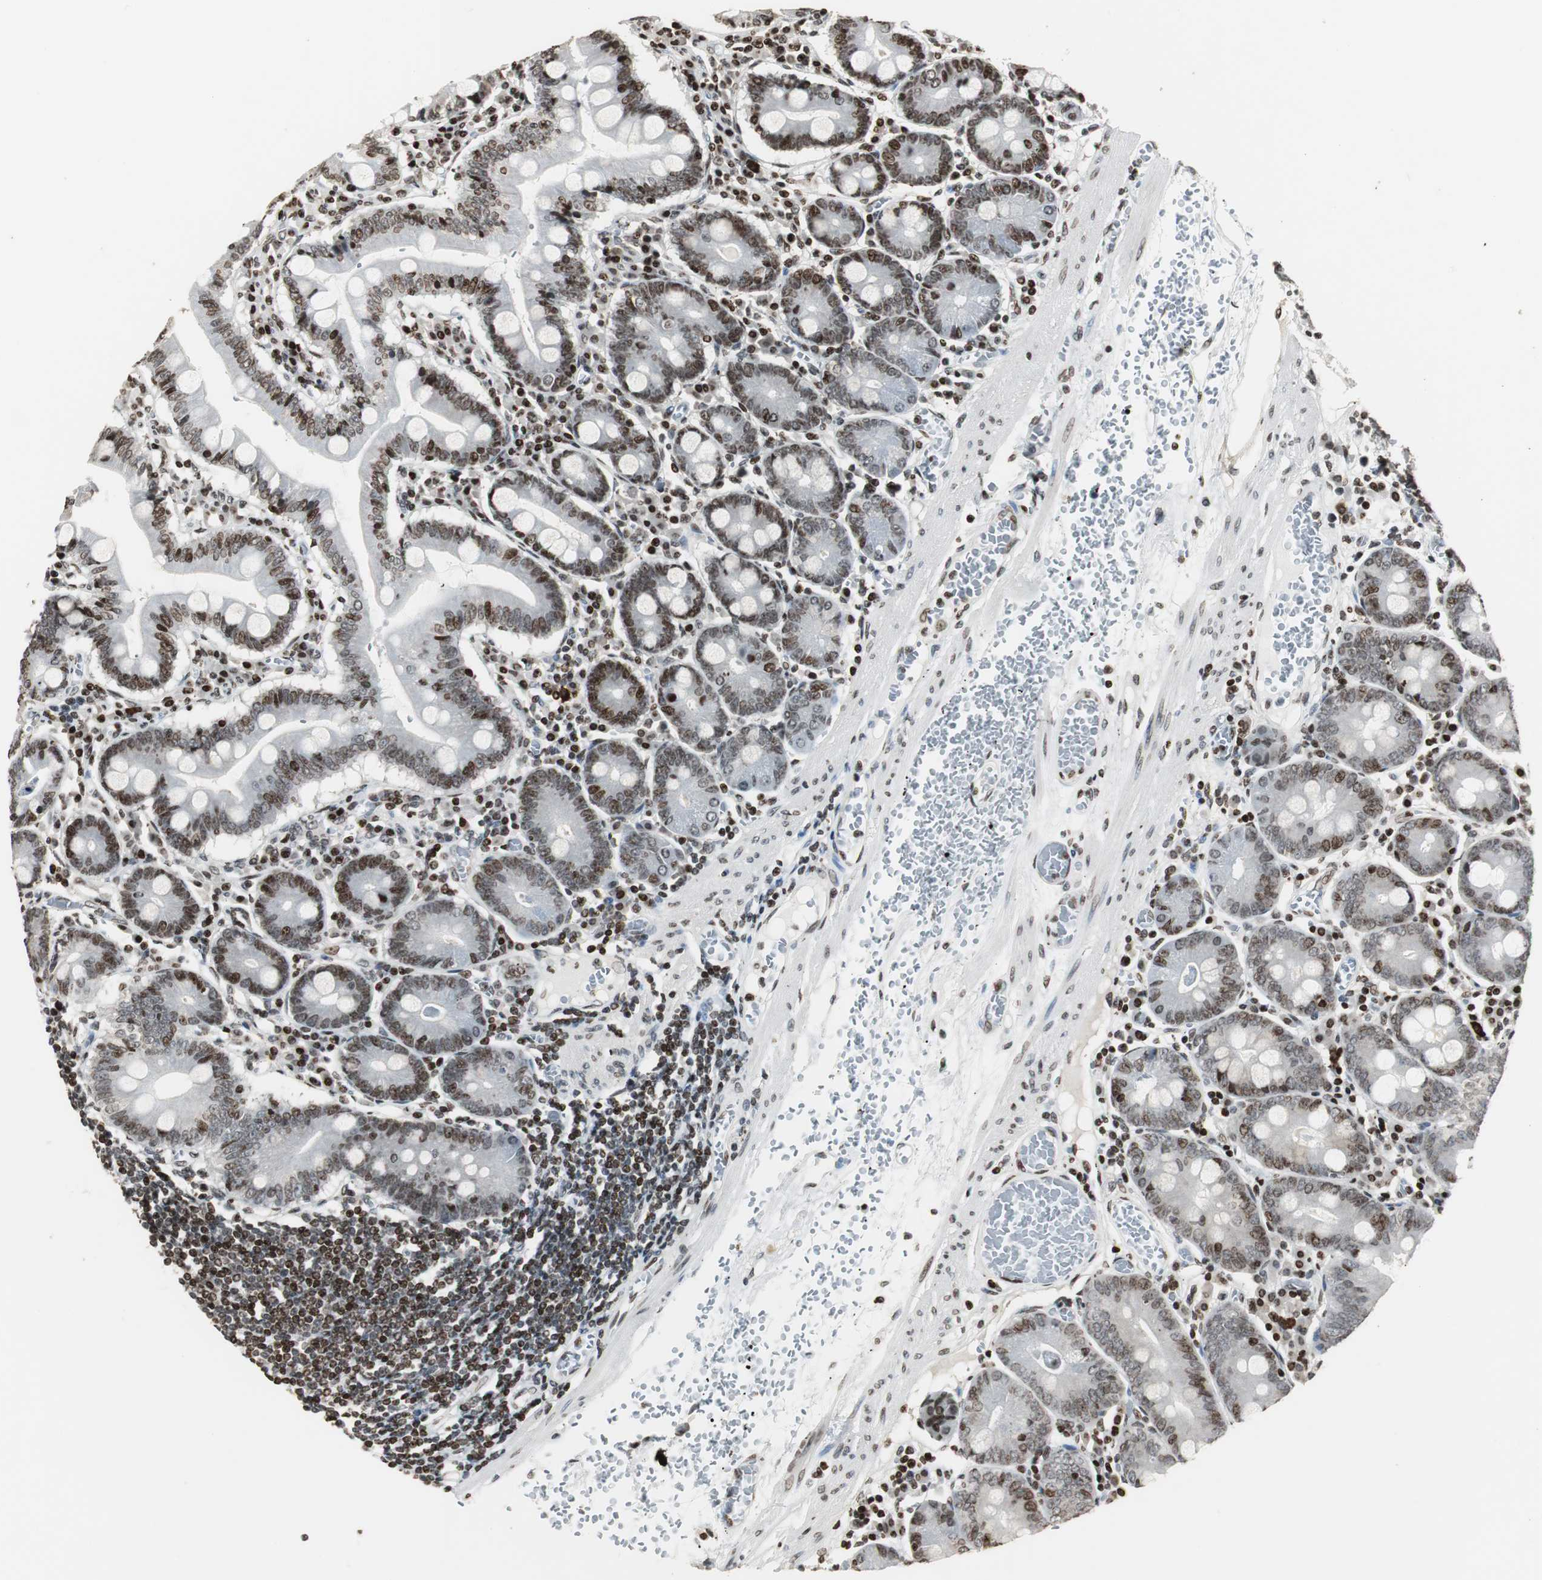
{"staining": {"intensity": "strong", "quantity": ">75%", "location": "nuclear"}, "tissue": "small intestine", "cell_type": "Glandular cells", "image_type": "normal", "snomed": [{"axis": "morphology", "description": "Normal tissue, NOS"}, {"axis": "topography", "description": "Small intestine"}], "caption": "Small intestine stained with immunohistochemistry (IHC) demonstrates strong nuclear expression in approximately >75% of glandular cells.", "gene": "PAXIP1", "patient": {"sex": "male", "age": 71}}